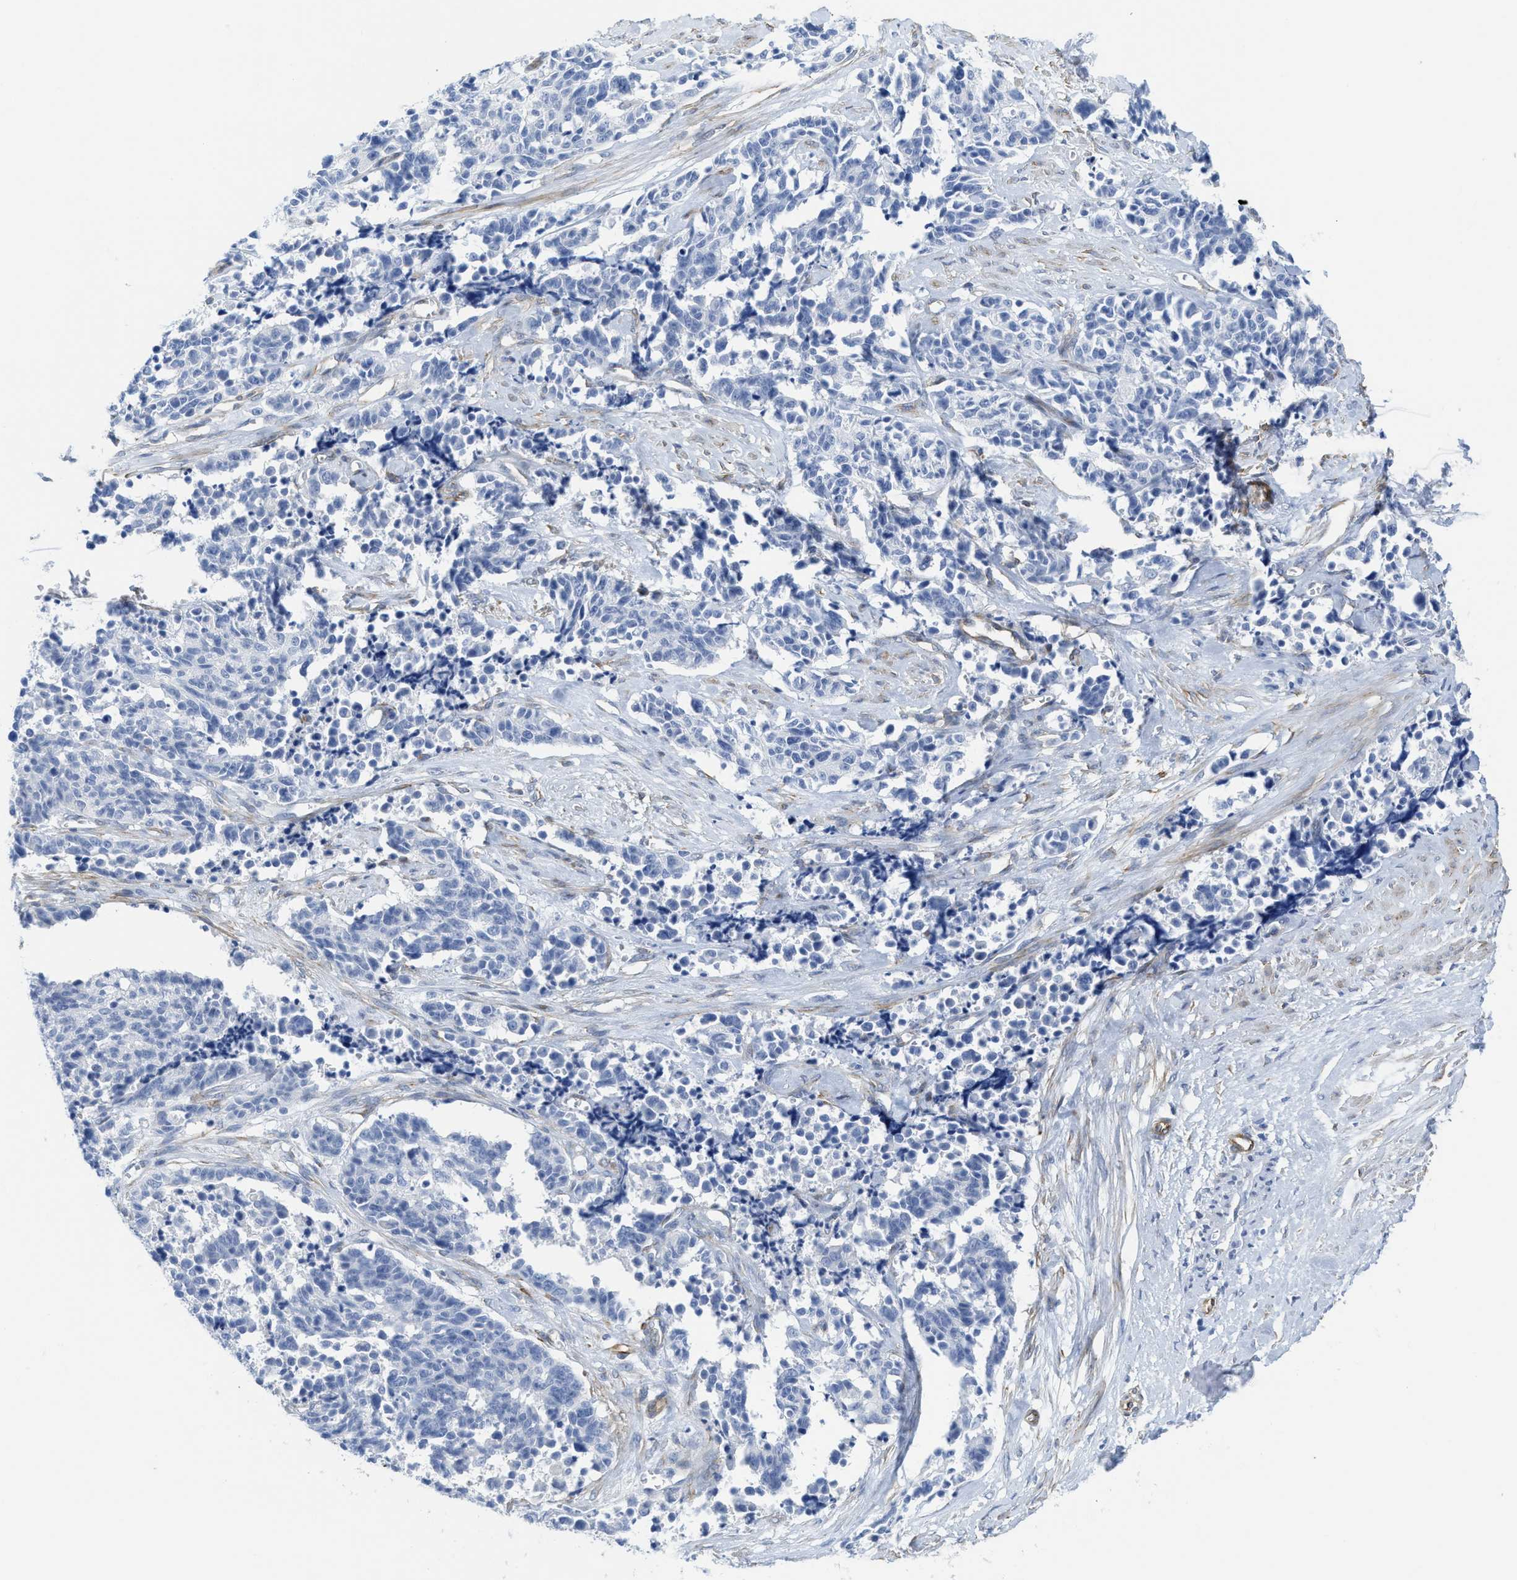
{"staining": {"intensity": "negative", "quantity": "none", "location": "none"}, "tissue": "cervical cancer", "cell_type": "Tumor cells", "image_type": "cancer", "snomed": [{"axis": "morphology", "description": "Squamous cell carcinoma, NOS"}, {"axis": "topography", "description": "Cervix"}], "caption": "Immunohistochemical staining of cervical cancer (squamous cell carcinoma) shows no significant expression in tumor cells.", "gene": "TUB", "patient": {"sex": "female", "age": 35}}